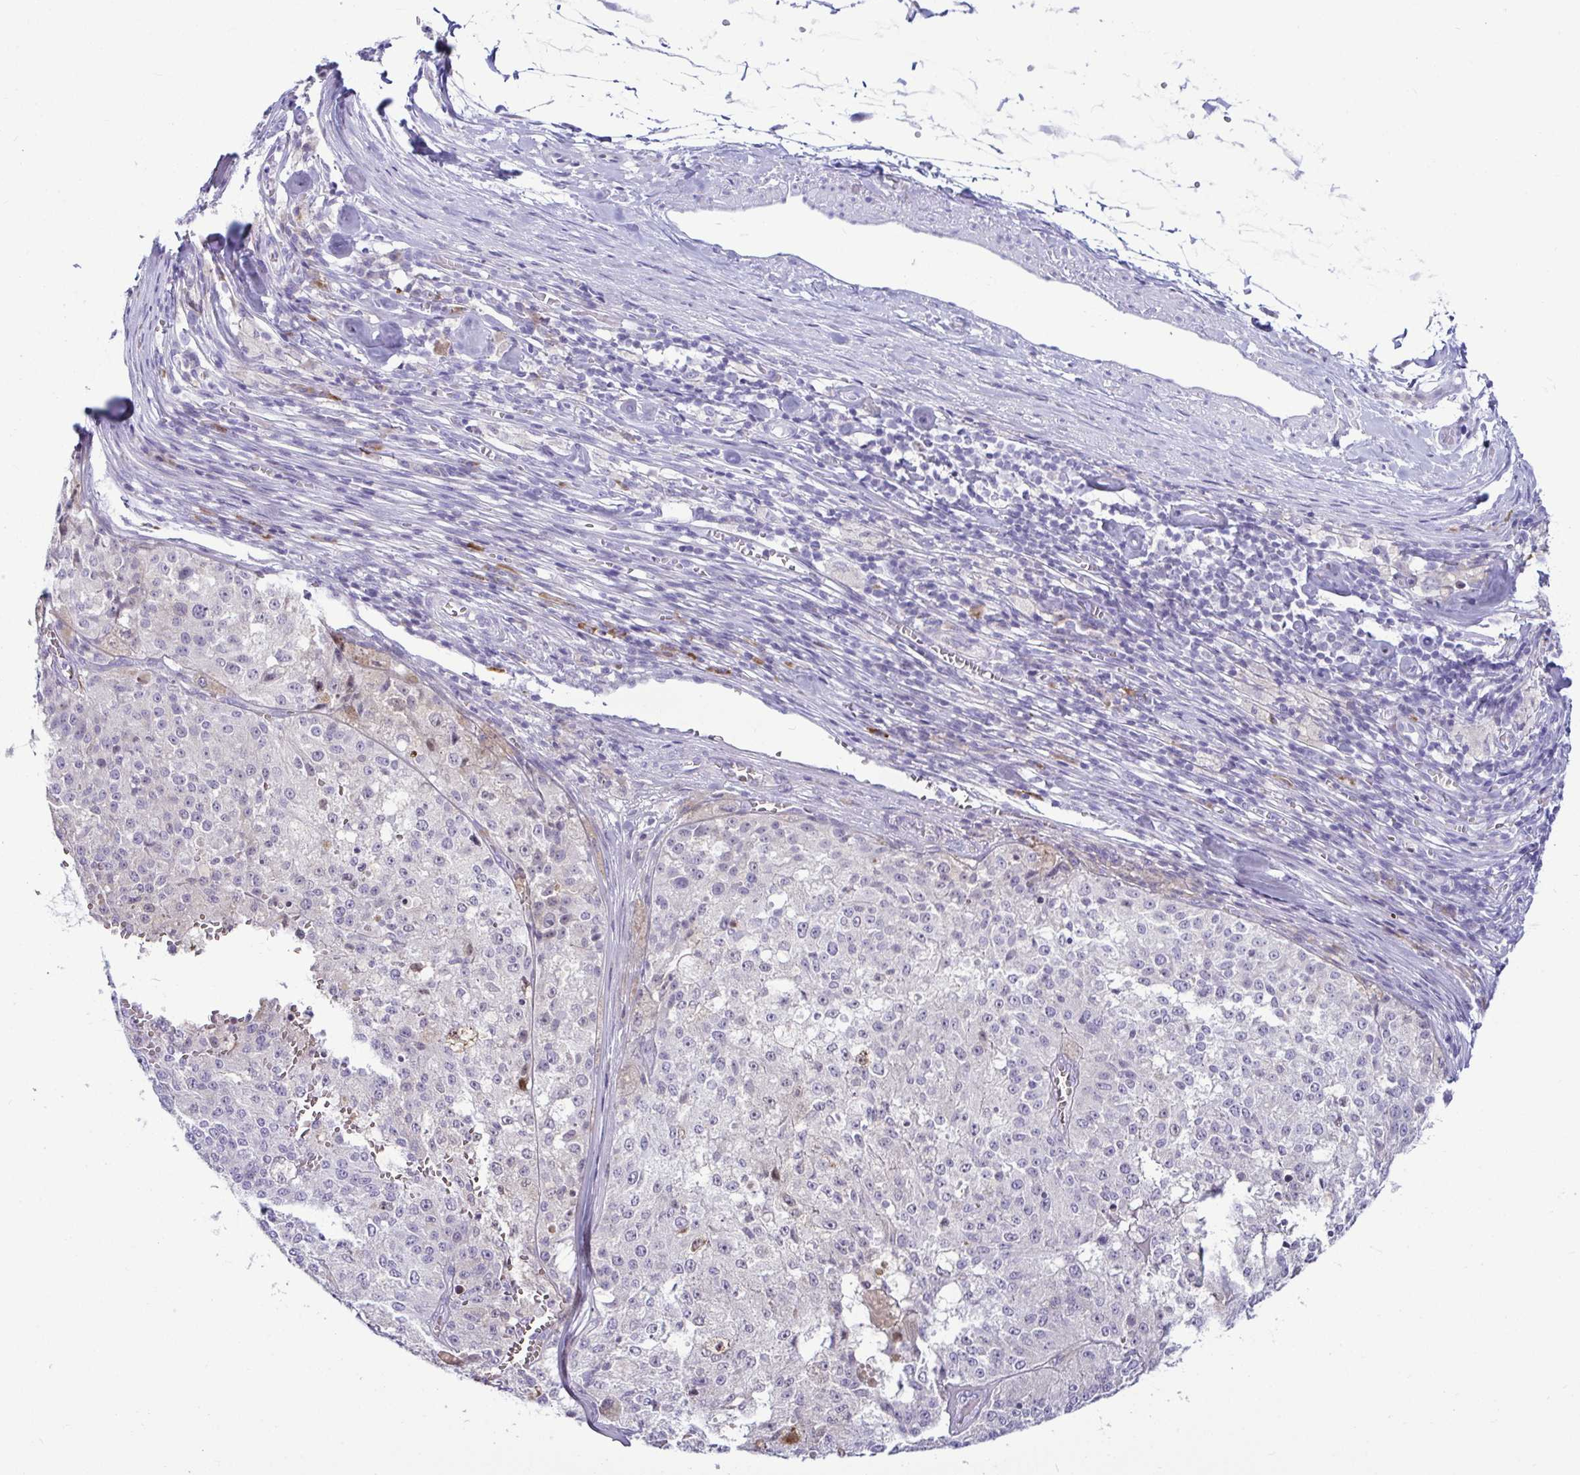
{"staining": {"intensity": "negative", "quantity": "none", "location": "none"}, "tissue": "melanoma", "cell_type": "Tumor cells", "image_type": "cancer", "snomed": [{"axis": "morphology", "description": "Malignant melanoma, Metastatic site"}, {"axis": "topography", "description": "Lymph node"}], "caption": "This is a photomicrograph of IHC staining of malignant melanoma (metastatic site), which shows no positivity in tumor cells. Brightfield microscopy of immunohistochemistry stained with DAB (3,3'-diaminobenzidine) (brown) and hematoxylin (blue), captured at high magnification.", "gene": "TFPI2", "patient": {"sex": "female", "age": 64}}